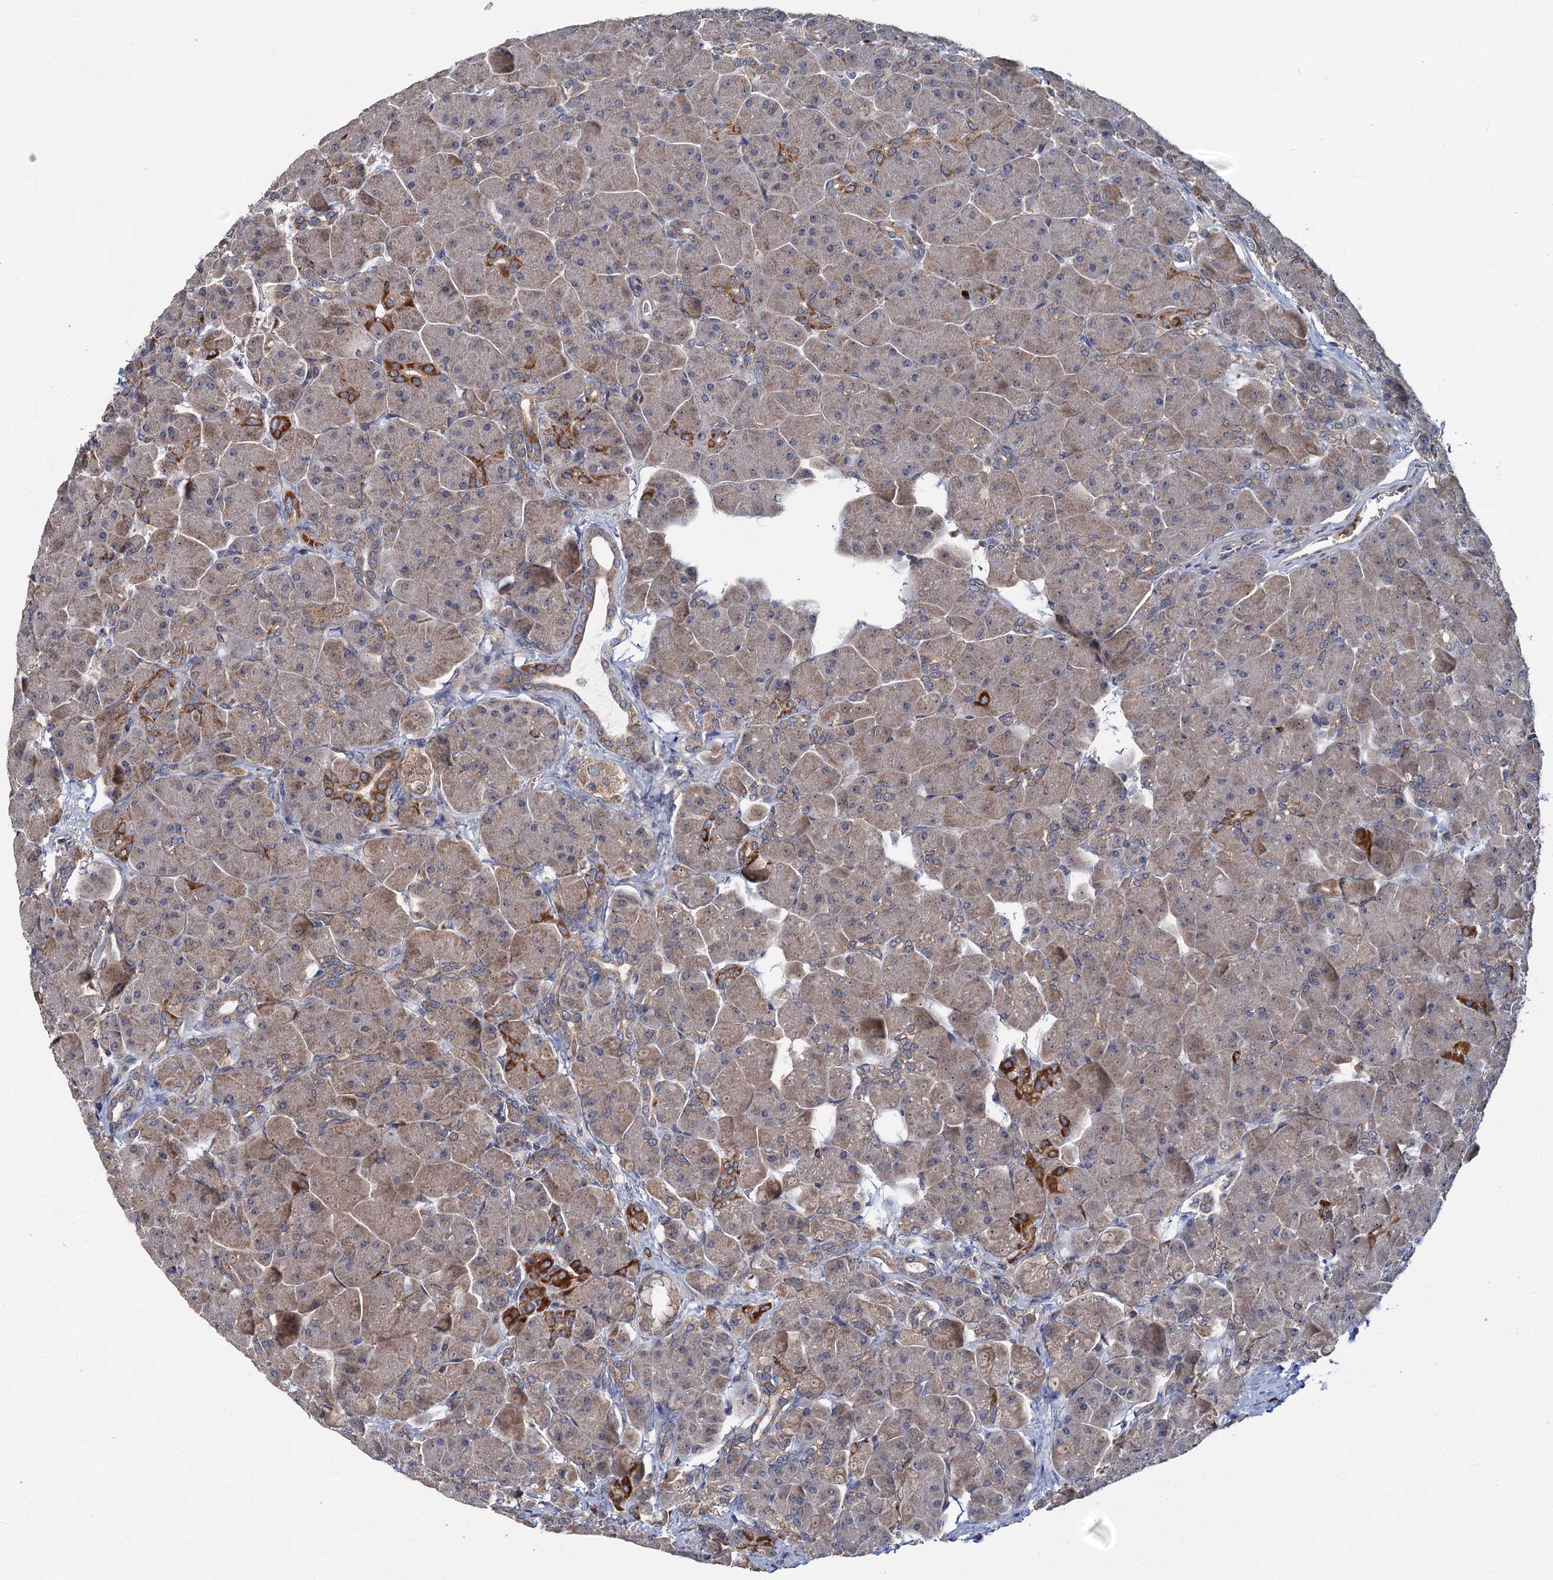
{"staining": {"intensity": "moderate", "quantity": "25%-75%", "location": "cytoplasmic/membranous"}, "tissue": "pancreas", "cell_type": "Exocrine glandular cells", "image_type": "normal", "snomed": [{"axis": "morphology", "description": "Normal tissue, NOS"}, {"axis": "topography", "description": "Pancreas"}], "caption": "Immunohistochemical staining of benign human pancreas shows medium levels of moderate cytoplasmic/membranous staining in approximately 25%-75% of exocrine glandular cells. (DAB = brown stain, brightfield microscopy at high magnification).", "gene": "DYNC2H1", "patient": {"sex": "male", "age": 66}}